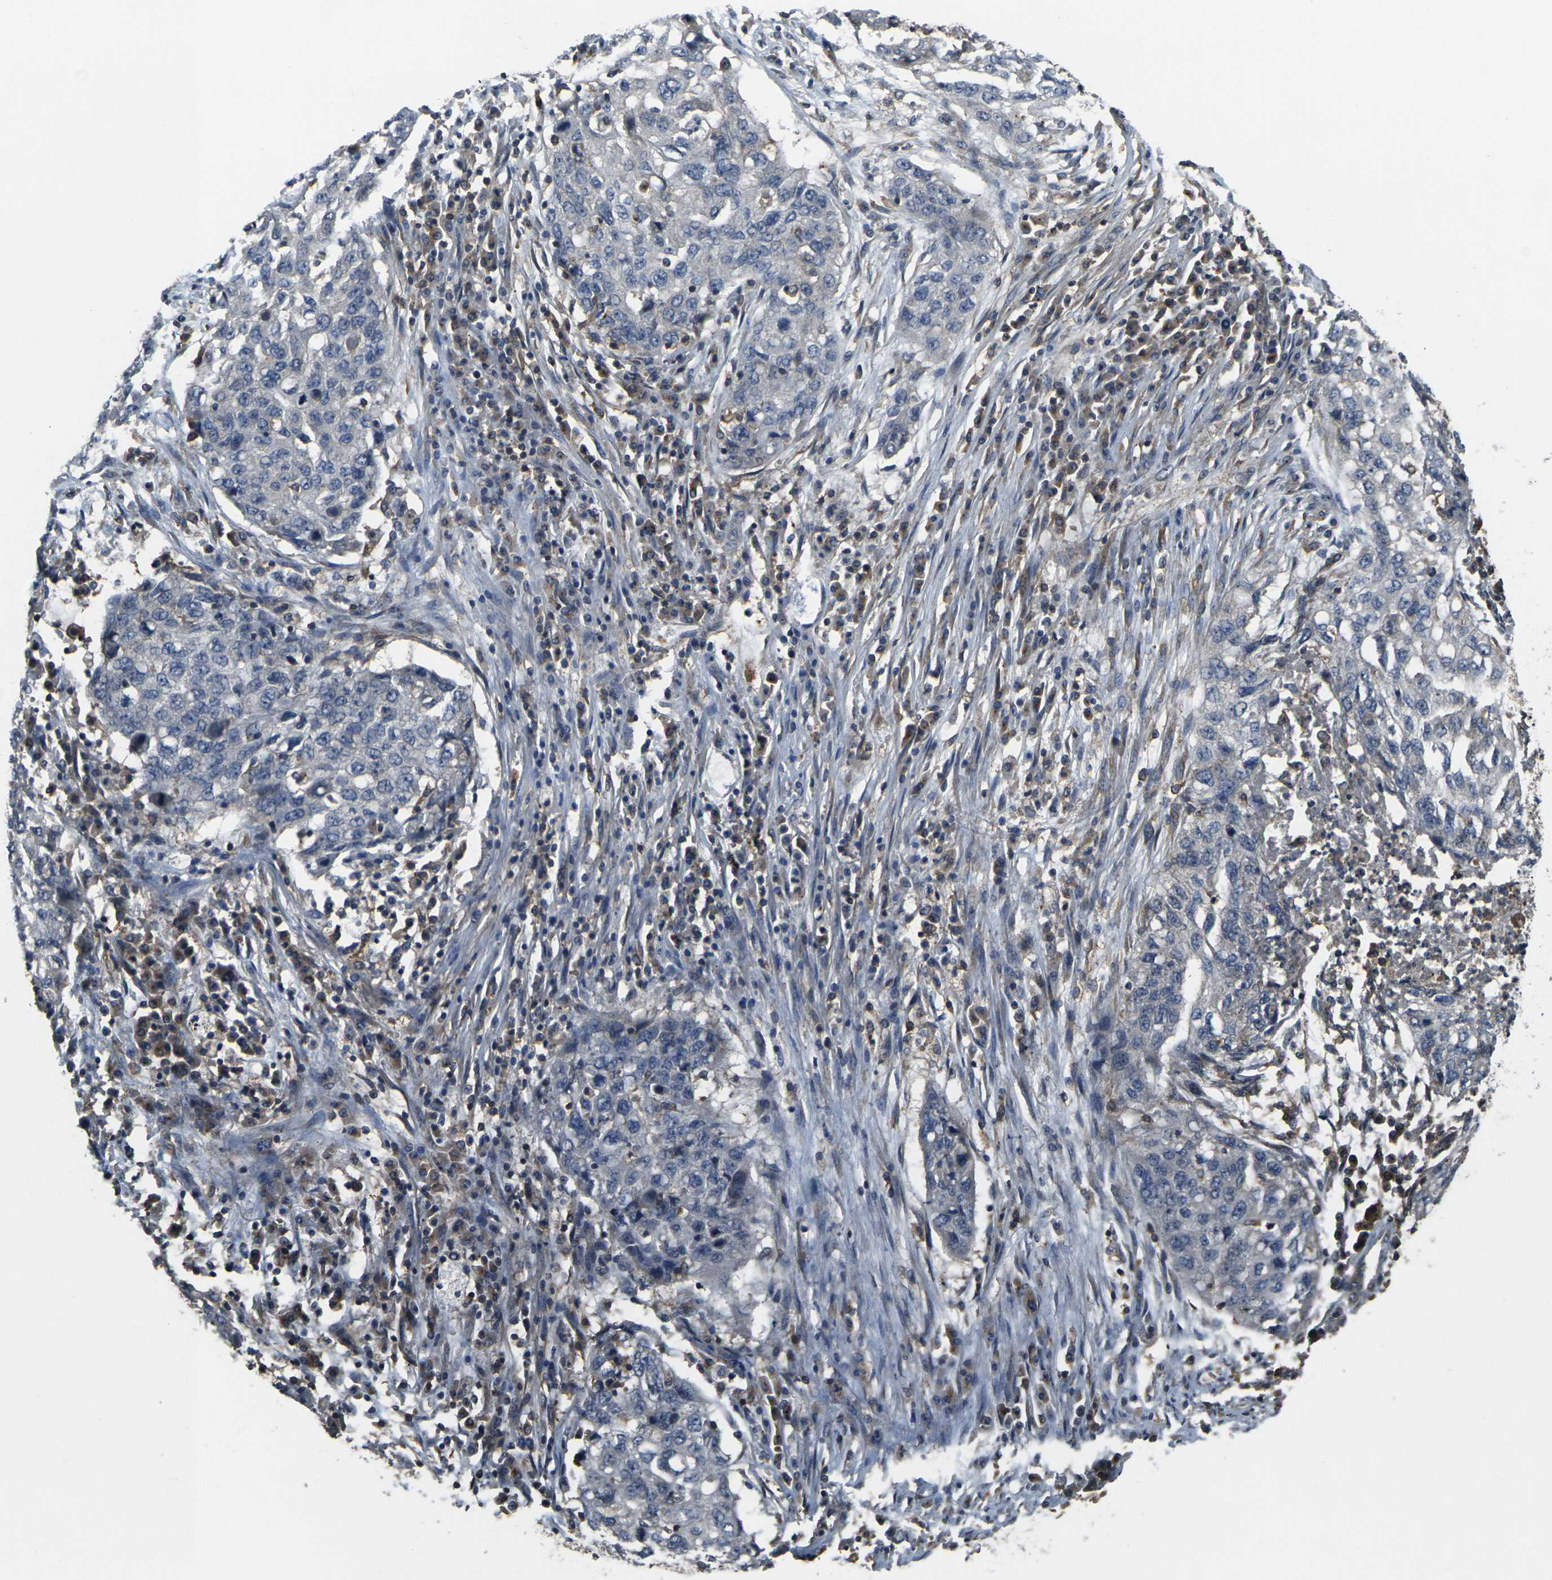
{"staining": {"intensity": "negative", "quantity": "none", "location": "none"}, "tissue": "lung cancer", "cell_type": "Tumor cells", "image_type": "cancer", "snomed": [{"axis": "morphology", "description": "Squamous cell carcinoma, NOS"}, {"axis": "topography", "description": "Lung"}], "caption": "This histopathology image is of lung cancer stained with immunohistochemistry to label a protein in brown with the nuclei are counter-stained blue. There is no expression in tumor cells.", "gene": "PRKACB", "patient": {"sex": "female", "age": 63}}